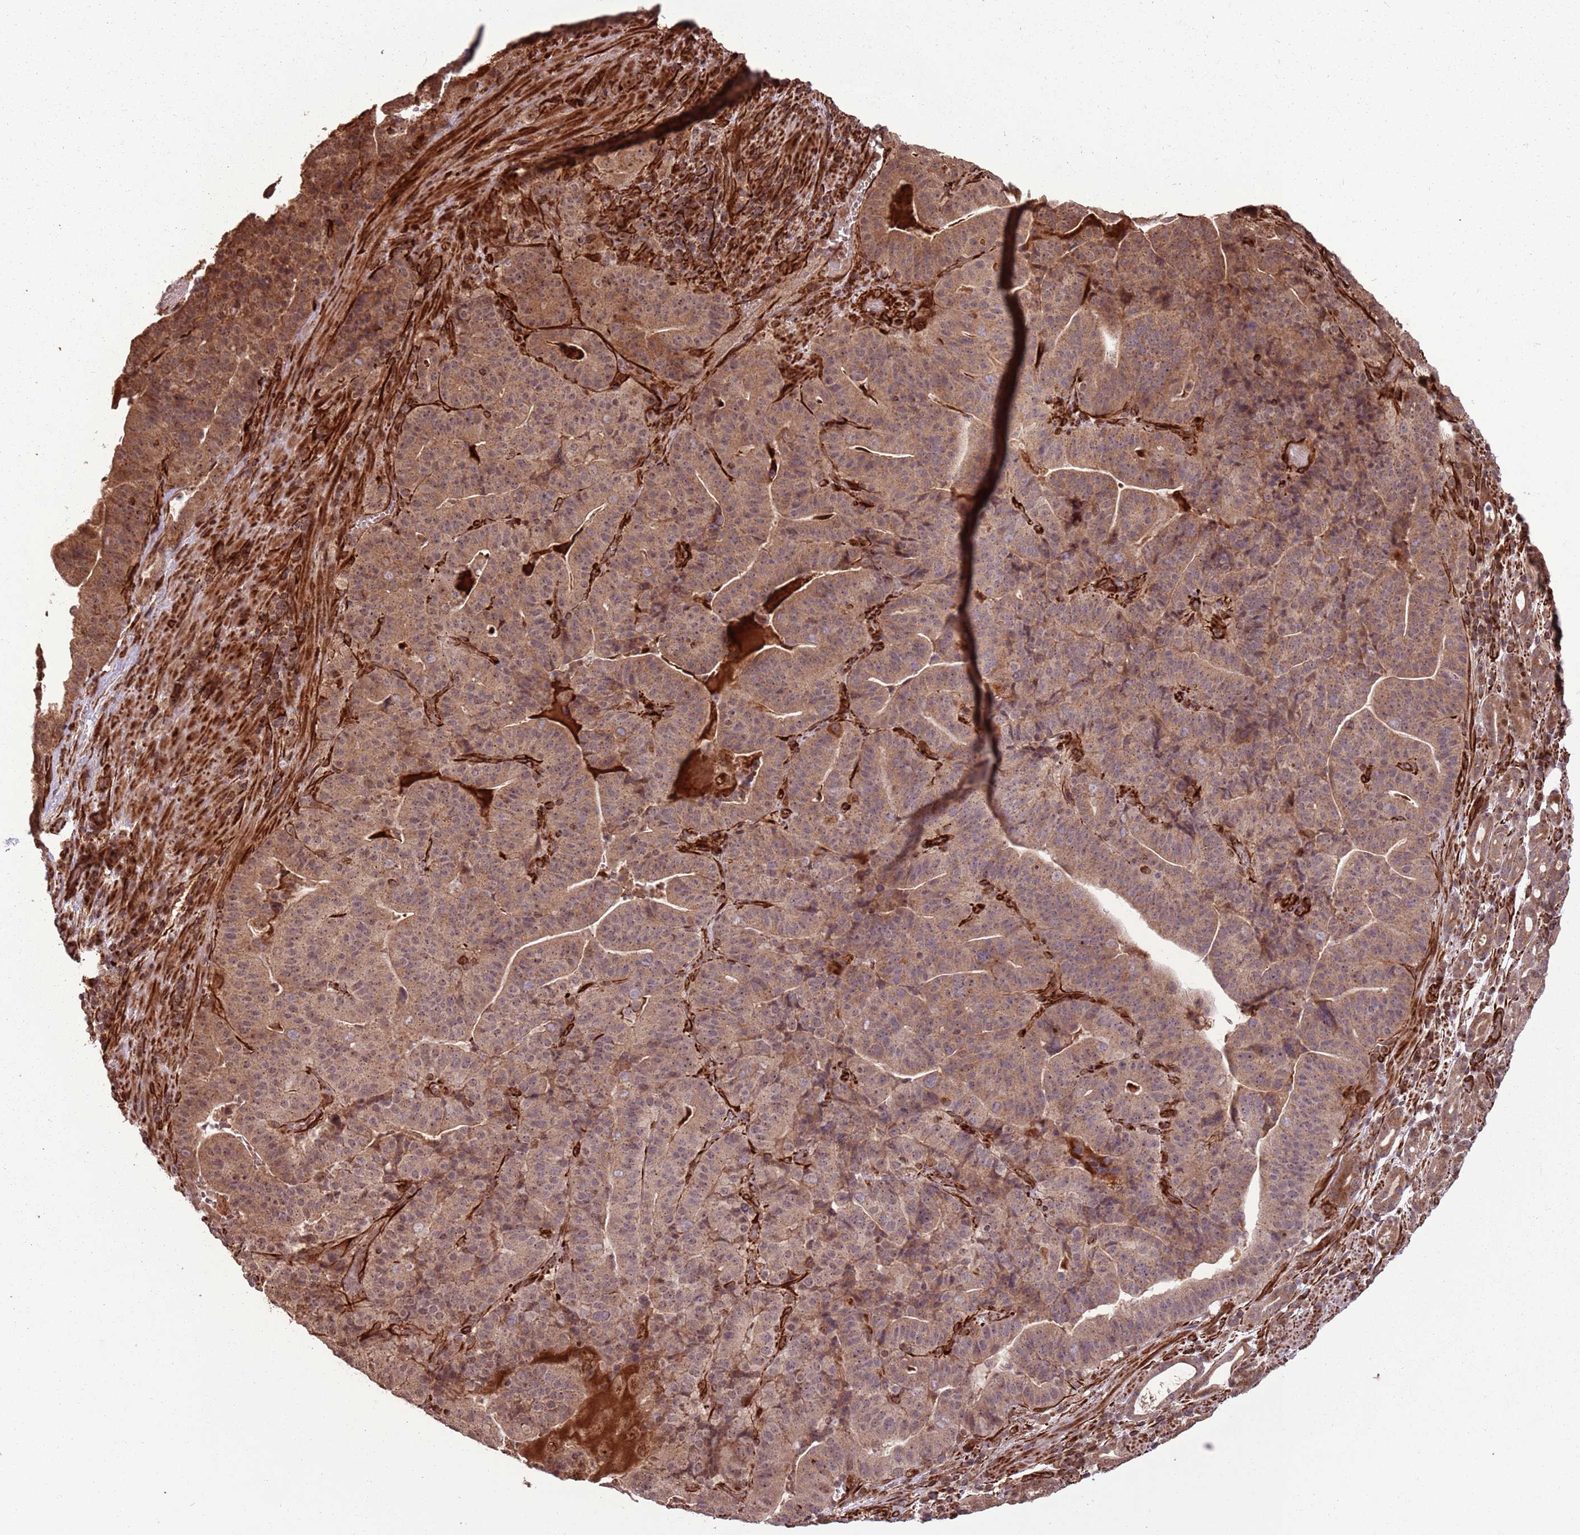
{"staining": {"intensity": "moderate", "quantity": ">75%", "location": "cytoplasmic/membranous,nuclear"}, "tissue": "stomach cancer", "cell_type": "Tumor cells", "image_type": "cancer", "snomed": [{"axis": "morphology", "description": "Adenocarcinoma, NOS"}, {"axis": "topography", "description": "Stomach"}], "caption": "Approximately >75% of tumor cells in human stomach adenocarcinoma demonstrate moderate cytoplasmic/membranous and nuclear protein positivity as visualized by brown immunohistochemical staining.", "gene": "ADAMTS3", "patient": {"sex": "male", "age": 48}}